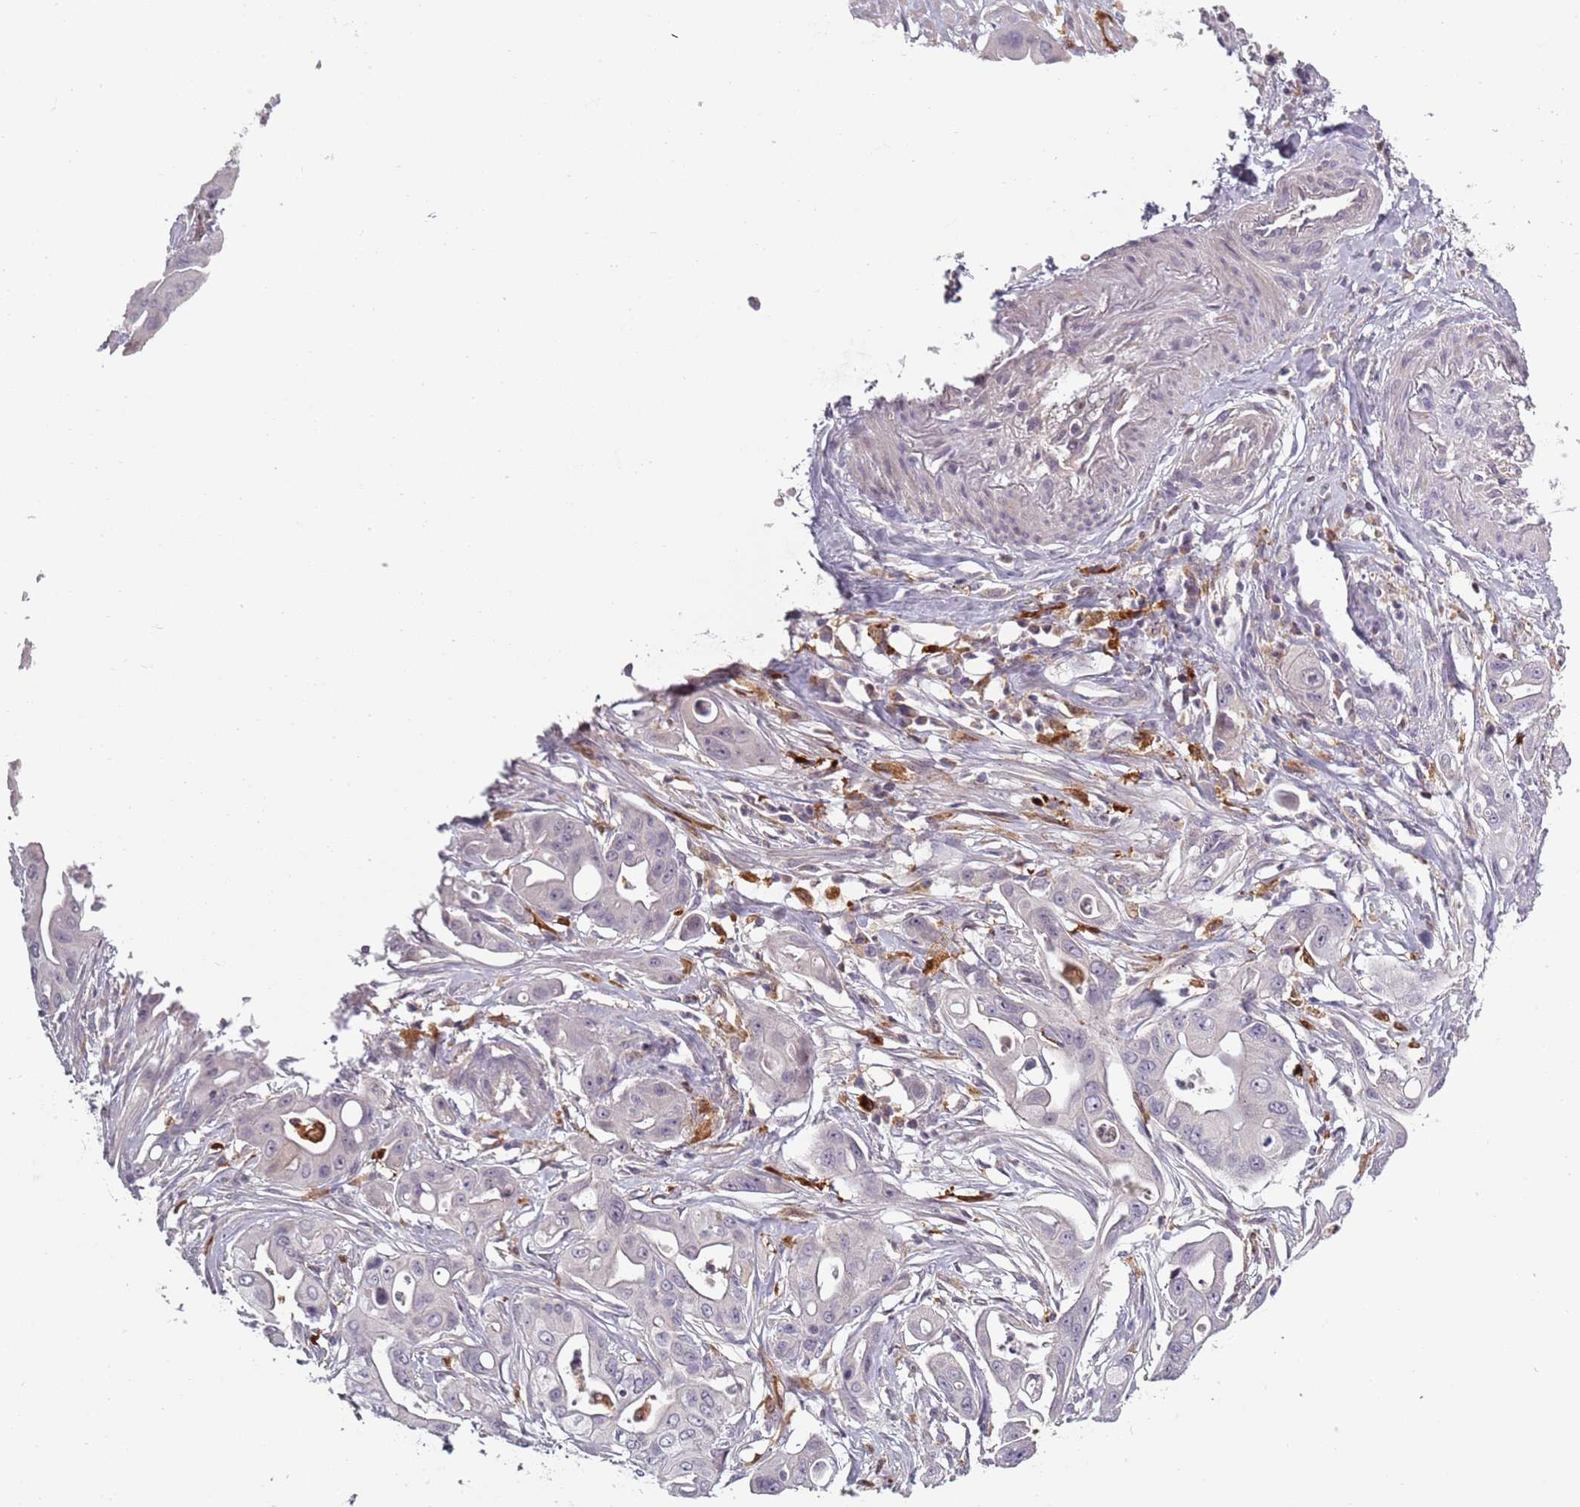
{"staining": {"intensity": "negative", "quantity": "none", "location": "none"}, "tissue": "ovarian cancer", "cell_type": "Tumor cells", "image_type": "cancer", "snomed": [{"axis": "morphology", "description": "Cystadenocarcinoma, mucinous, NOS"}, {"axis": "topography", "description": "Ovary"}], "caption": "This is a image of immunohistochemistry (IHC) staining of mucinous cystadenocarcinoma (ovarian), which shows no staining in tumor cells. (DAB (3,3'-diaminobenzidine) immunohistochemistry (IHC) visualized using brightfield microscopy, high magnification).", "gene": "CC2D2B", "patient": {"sex": "female", "age": 70}}